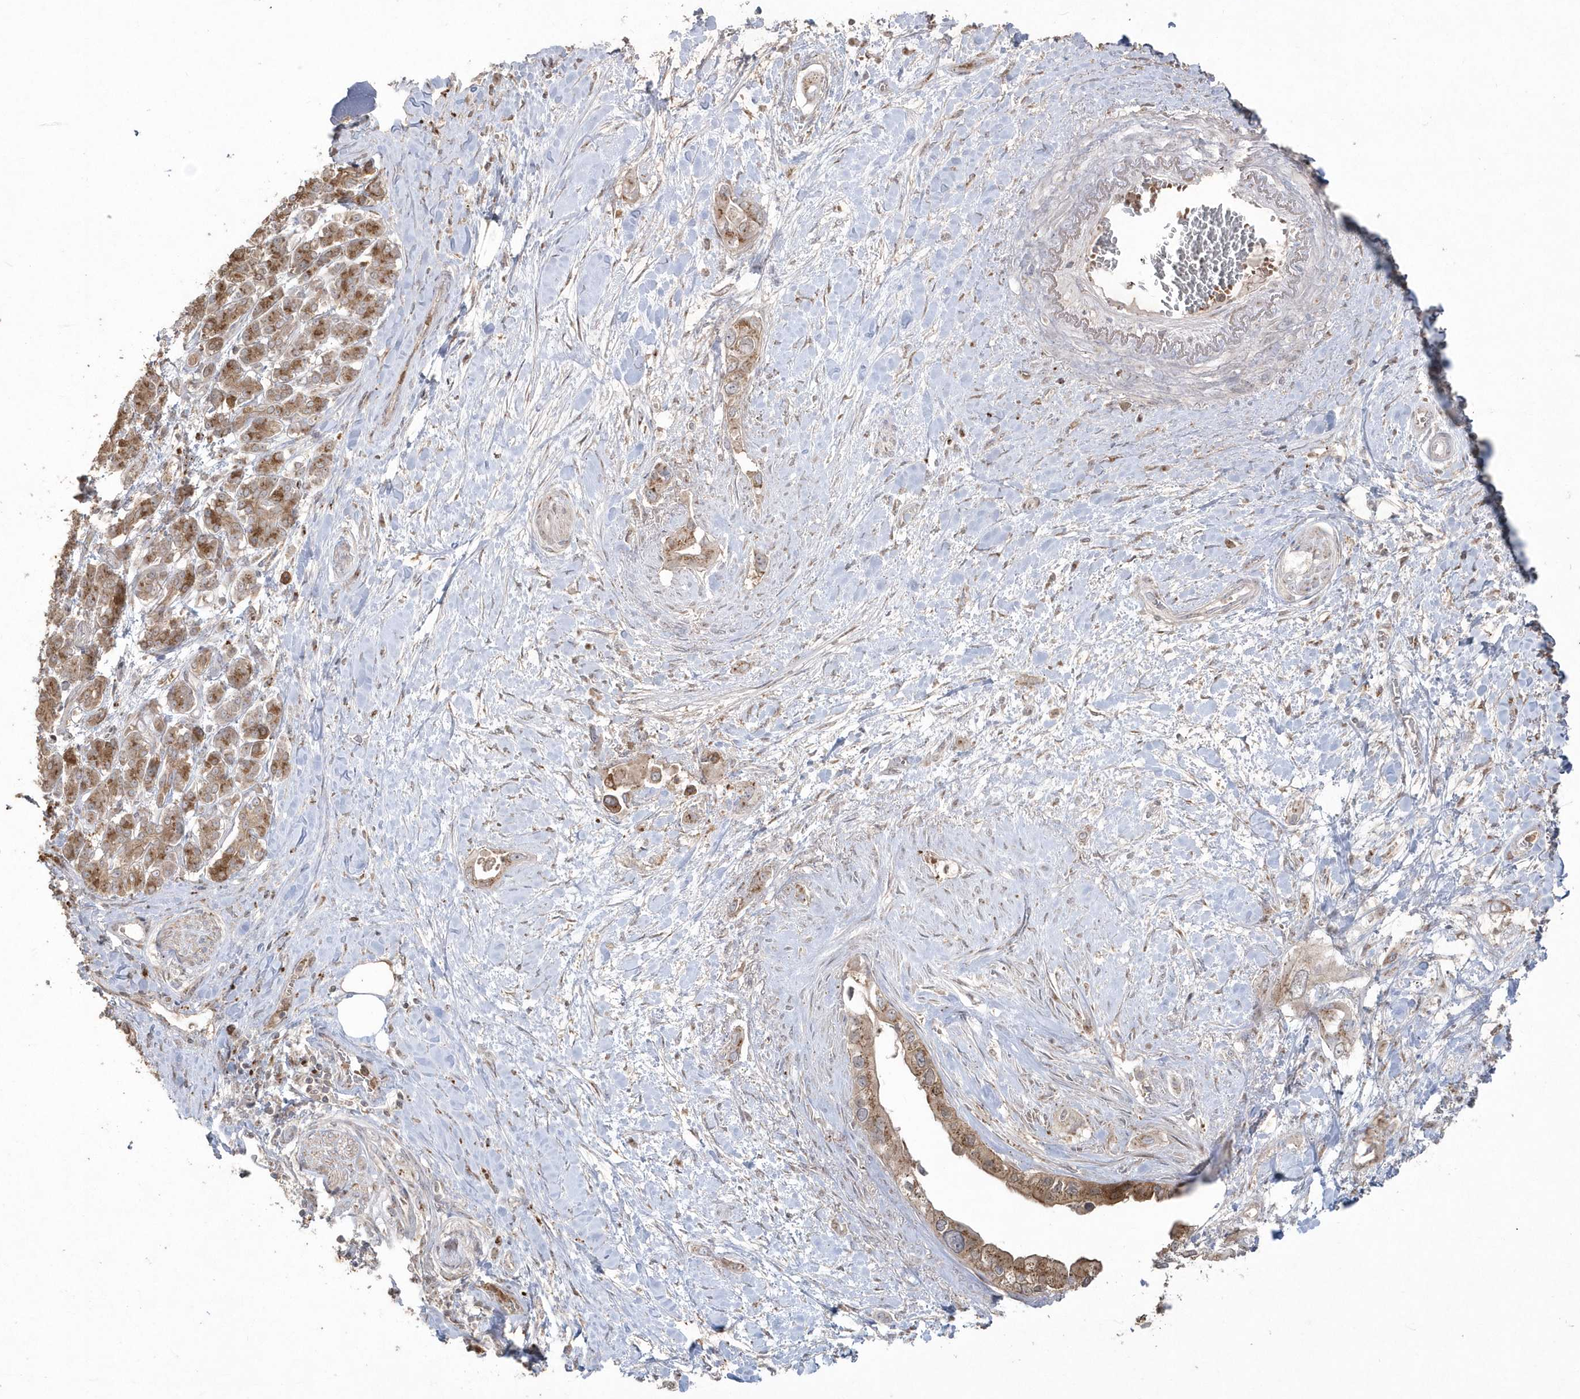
{"staining": {"intensity": "moderate", "quantity": ">75%", "location": "cytoplasmic/membranous"}, "tissue": "pancreatic cancer", "cell_type": "Tumor cells", "image_type": "cancer", "snomed": [{"axis": "morphology", "description": "Inflammation, NOS"}, {"axis": "morphology", "description": "Adenocarcinoma, NOS"}, {"axis": "topography", "description": "Pancreas"}], "caption": "Immunohistochemistry (IHC) micrograph of pancreatic adenocarcinoma stained for a protein (brown), which demonstrates medium levels of moderate cytoplasmic/membranous positivity in approximately >75% of tumor cells.", "gene": "GEMIN6", "patient": {"sex": "female", "age": 56}}